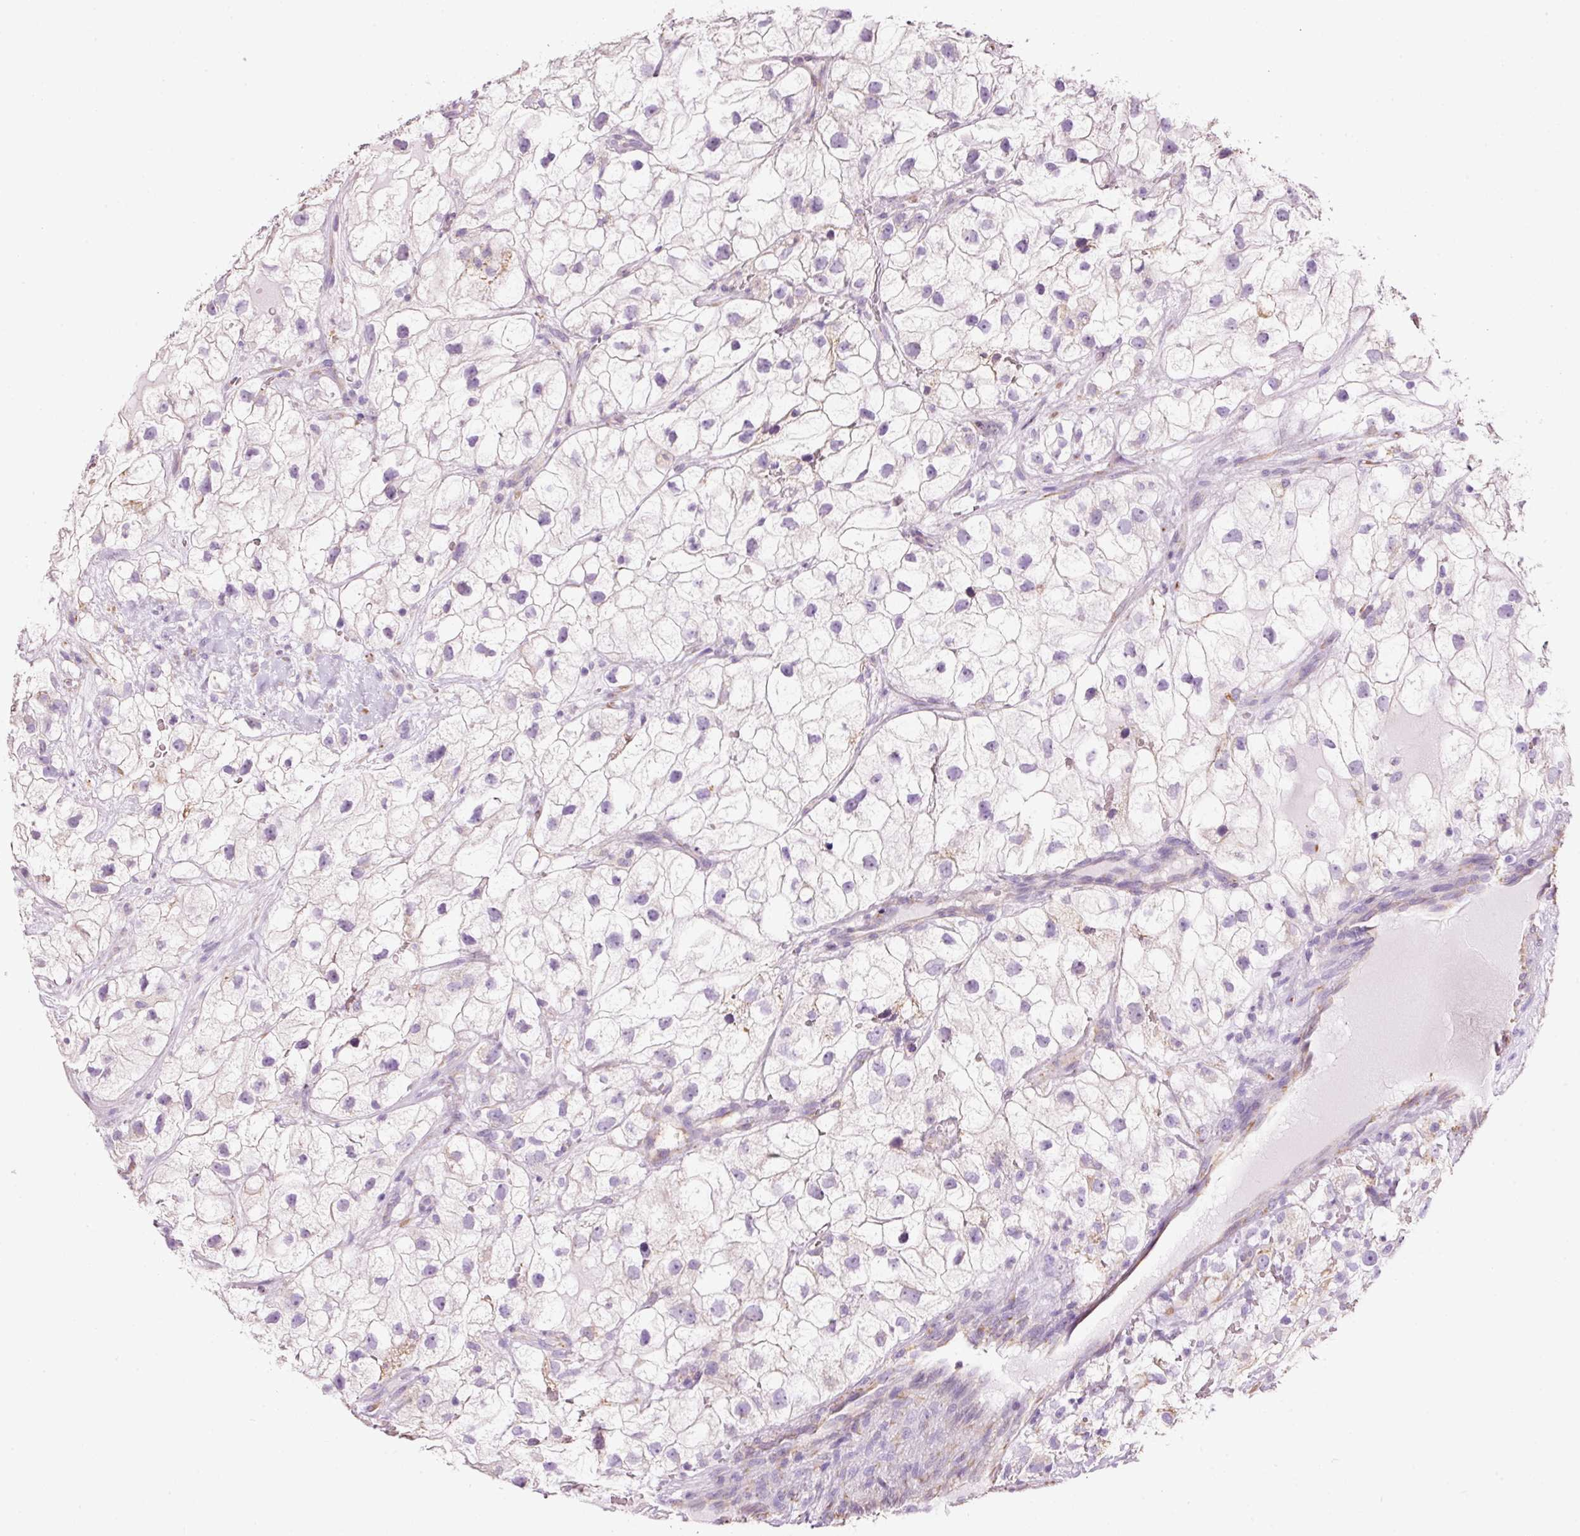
{"staining": {"intensity": "negative", "quantity": "none", "location": "none"}, "tissue": "renal cancer", "cell_type": "Tumor cells", "image_type": "cancer", "snomed": [{"axis": "morphology", "description": "Adenocarcinoma, NOS"}, {"axis": "topography", "description": "Kidney"}], "caption": "This is a micrograph of IHC staining of renal cancer (adenocarcinoma), which shows no expression in tumor cells.", "gene": "GCG", "patient": {"sex": "male", "age": 59}}